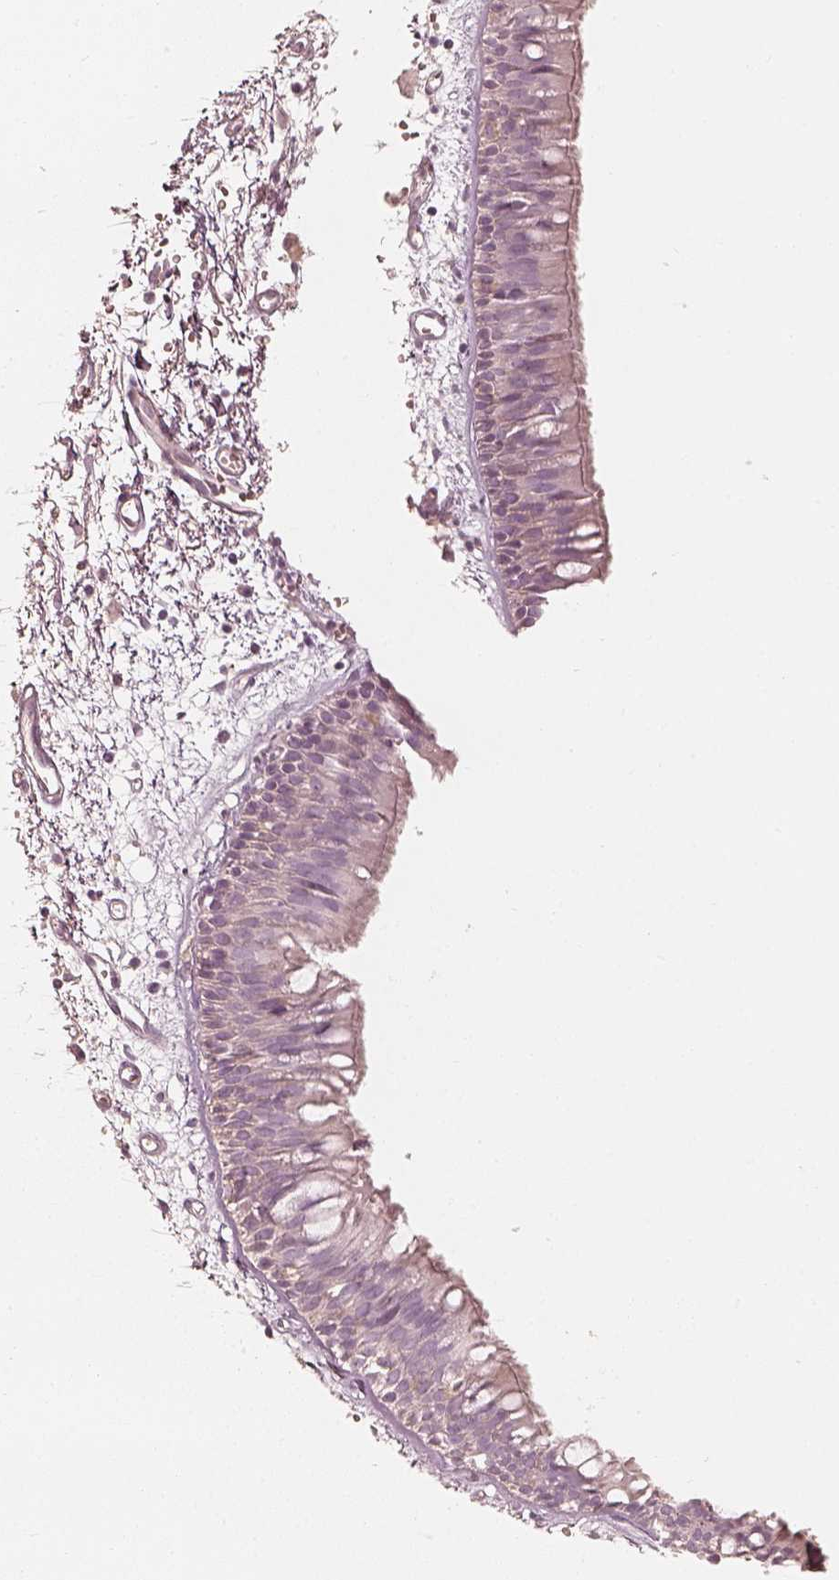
{"staining": {"intensity": "negative", "quantity": "none", "location": "none"}, "tissue": "bronchus", "cell_type": "Respiratory epithelial cells", "image_type": "normal", "snomed": [{"axis": "morphology", "description": "Normal tissue, NOS"}, {"axis": "morphology", "description": "Squamous cell carcinoma, NOS"}, {"axis": "topography", "description": "Cartilage tissue"}, {"axis": "topography", "description": "Bronchus"}, {"axis": "topography", "description": "Lung"}], "caption": "Respiratory epithelial cells show no significant expression in unremarkable bronchus. The staining was performed using DAB (3,3'-diaminobenzidine) to visualize the protein expression in brown, while the nuclei were stained in blue with hematoxylin (Magnification: 20x).", "gene": "FMNL2", "patient": {"sex": "male", "age": 66}}